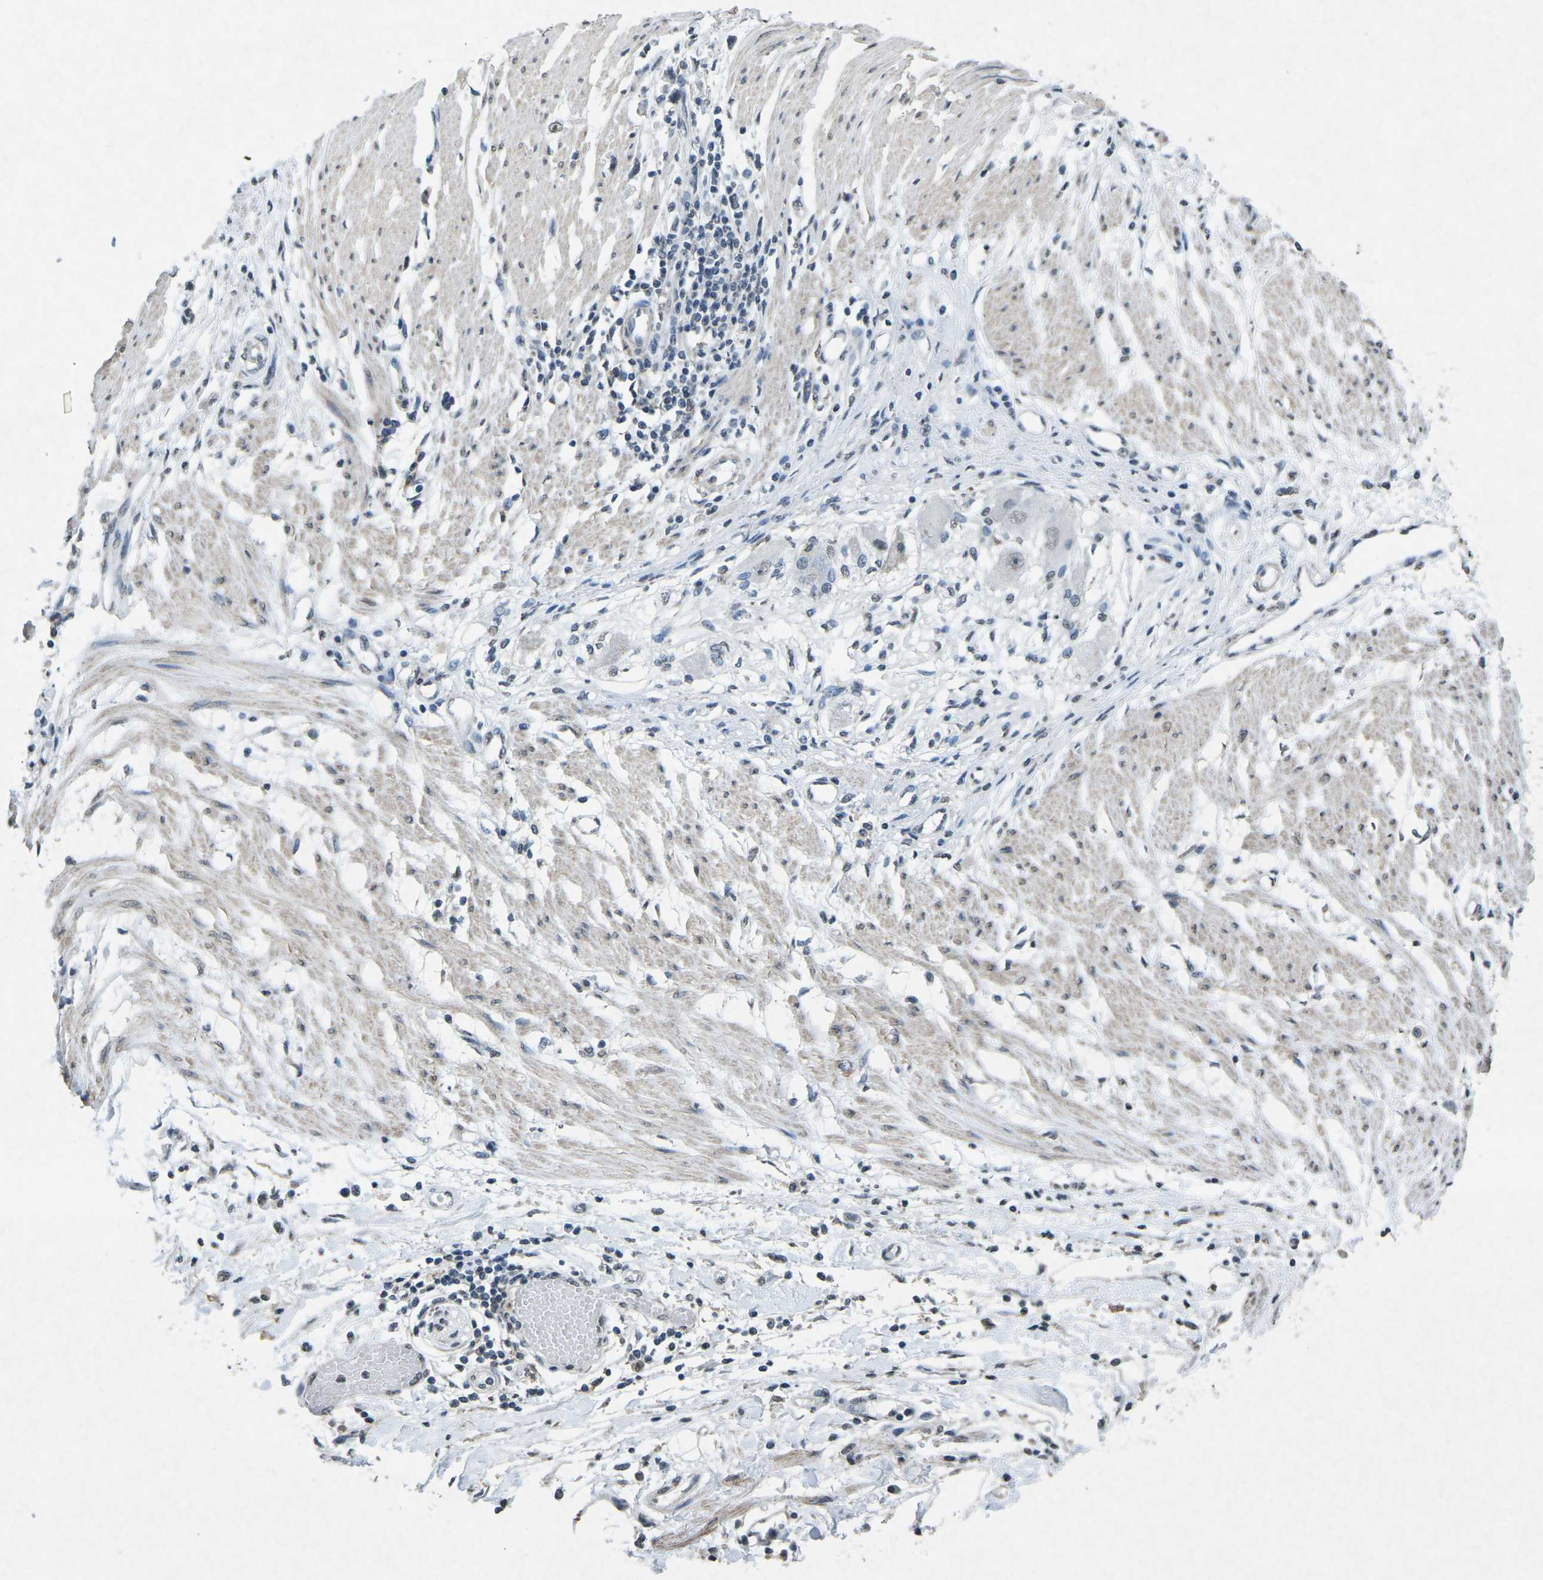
{"staining": {"intensity": "negative", "quantity": "none", "location": "none"}, "tissue": "stomach cancer", "cell_type": "Tumor cells", "image_type": "cancer", "snomed": [{"axis": "morphology", "description": "Adenocarcinoma, NOS"}, {"axis": "topography", "description": "Stomach"}], "caption": "Tumor cells are negative for brown protein staining in stomach cancer (adenocarcinoma). Nuclei are stained in blue.", "gene": "TFR2", "patient": {"sex": "female", "age": 59}}